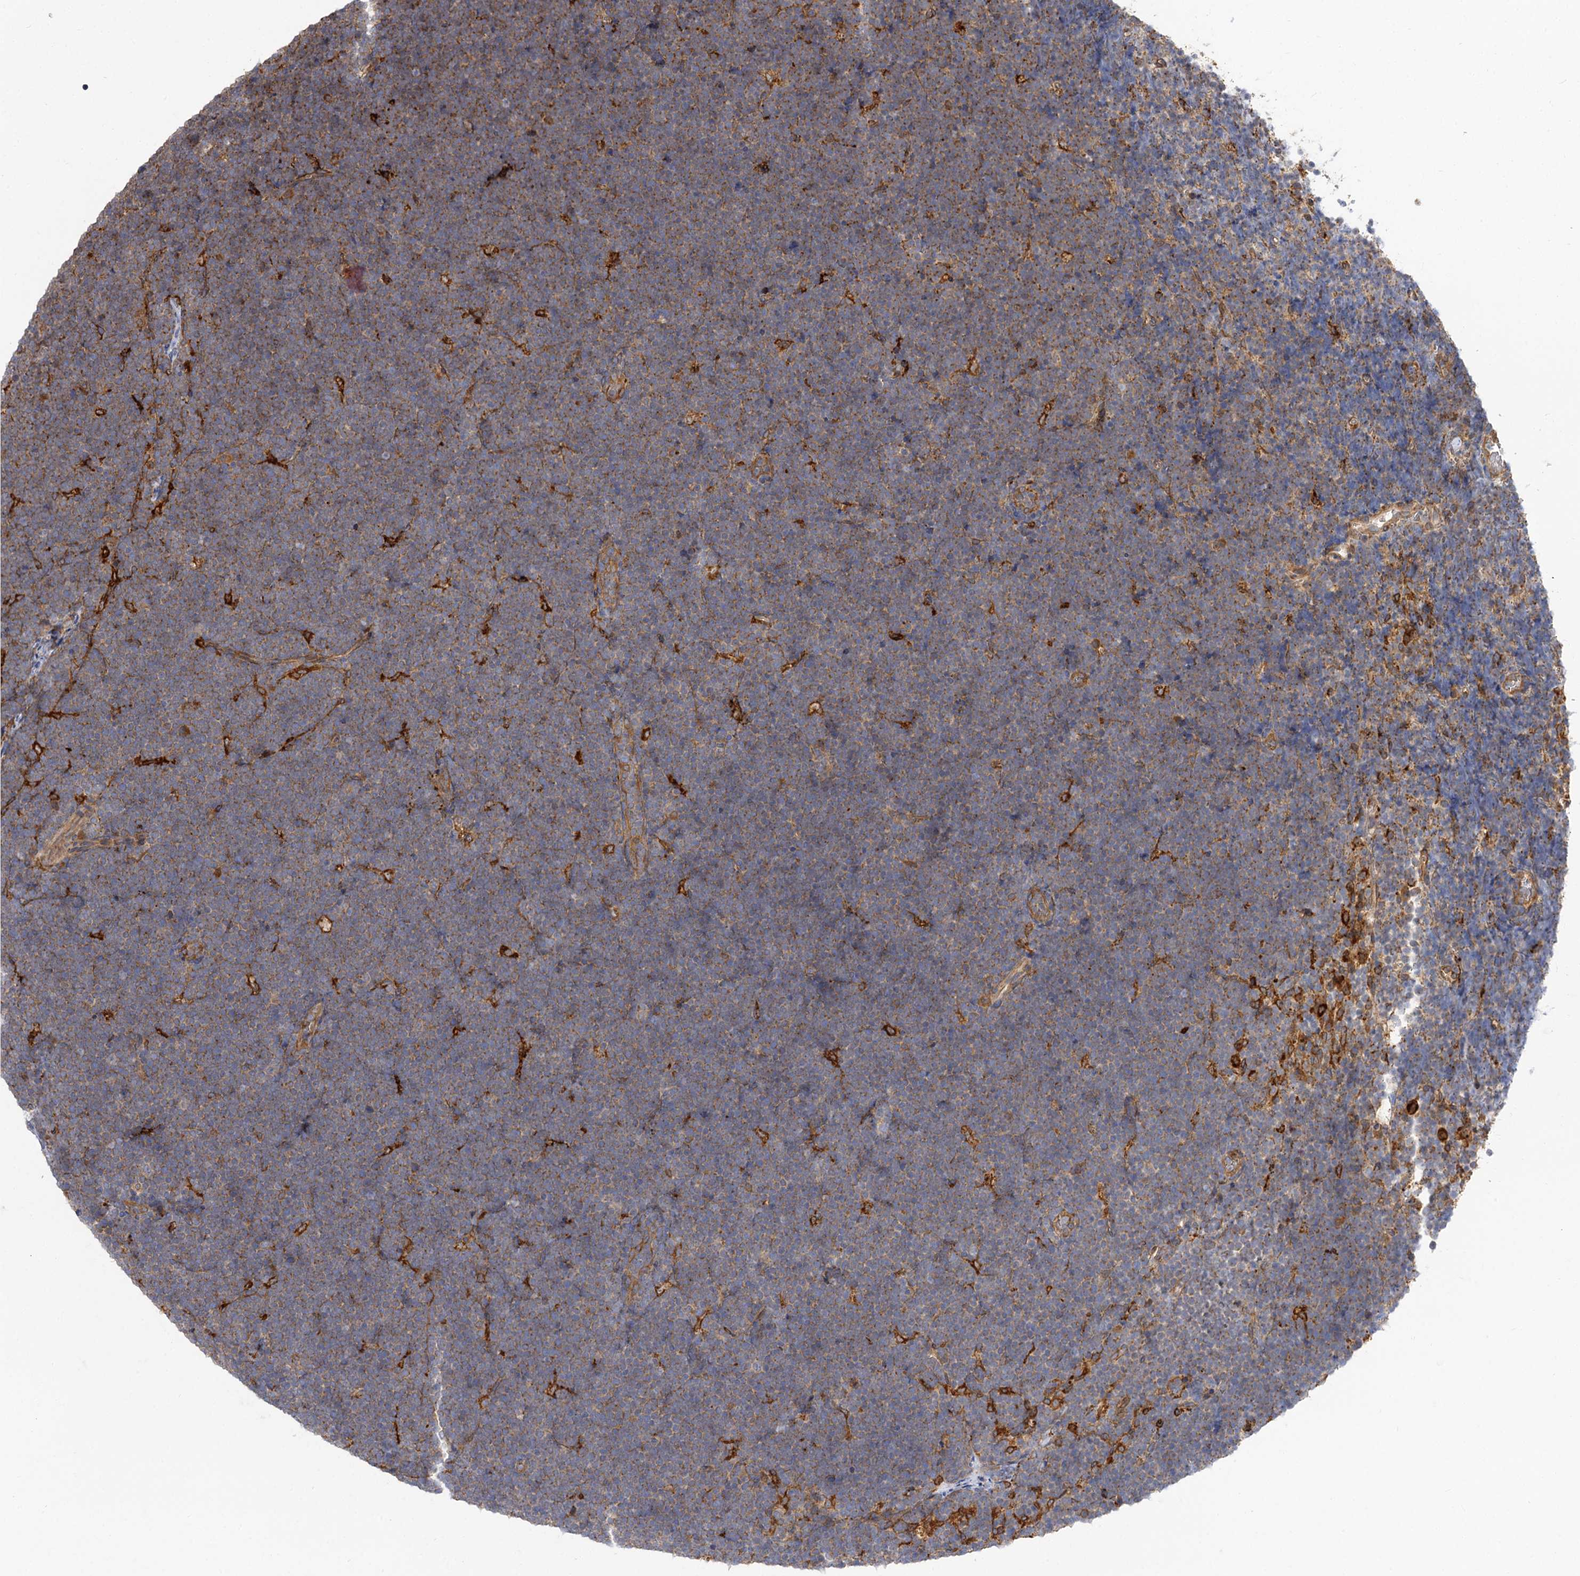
{"staining": {"intensity": "weak", "quantity": "25%-75%", "location": "cytoplasmic/membranous"}, "tissue": "lymphoma", "cell_type": "Tumor cells", "image_type": "cancer", "snomed": [{"axis": "morphology", "description": "Malignant lymphoma, non-Hodgkin's type, High grade"}, {"axis": "topography", "description": "Lymph node"}], "caption": "This is an image of immunohistochemistry (IHC) staining of high-grade malignant lymphoma, non-Hodgkin's type, which shows weak positivity in the cytoplasmic/membranous of tumor cells.", "gene": "PPIP5K2", "patient": {"sex": "male", "age": 13}}